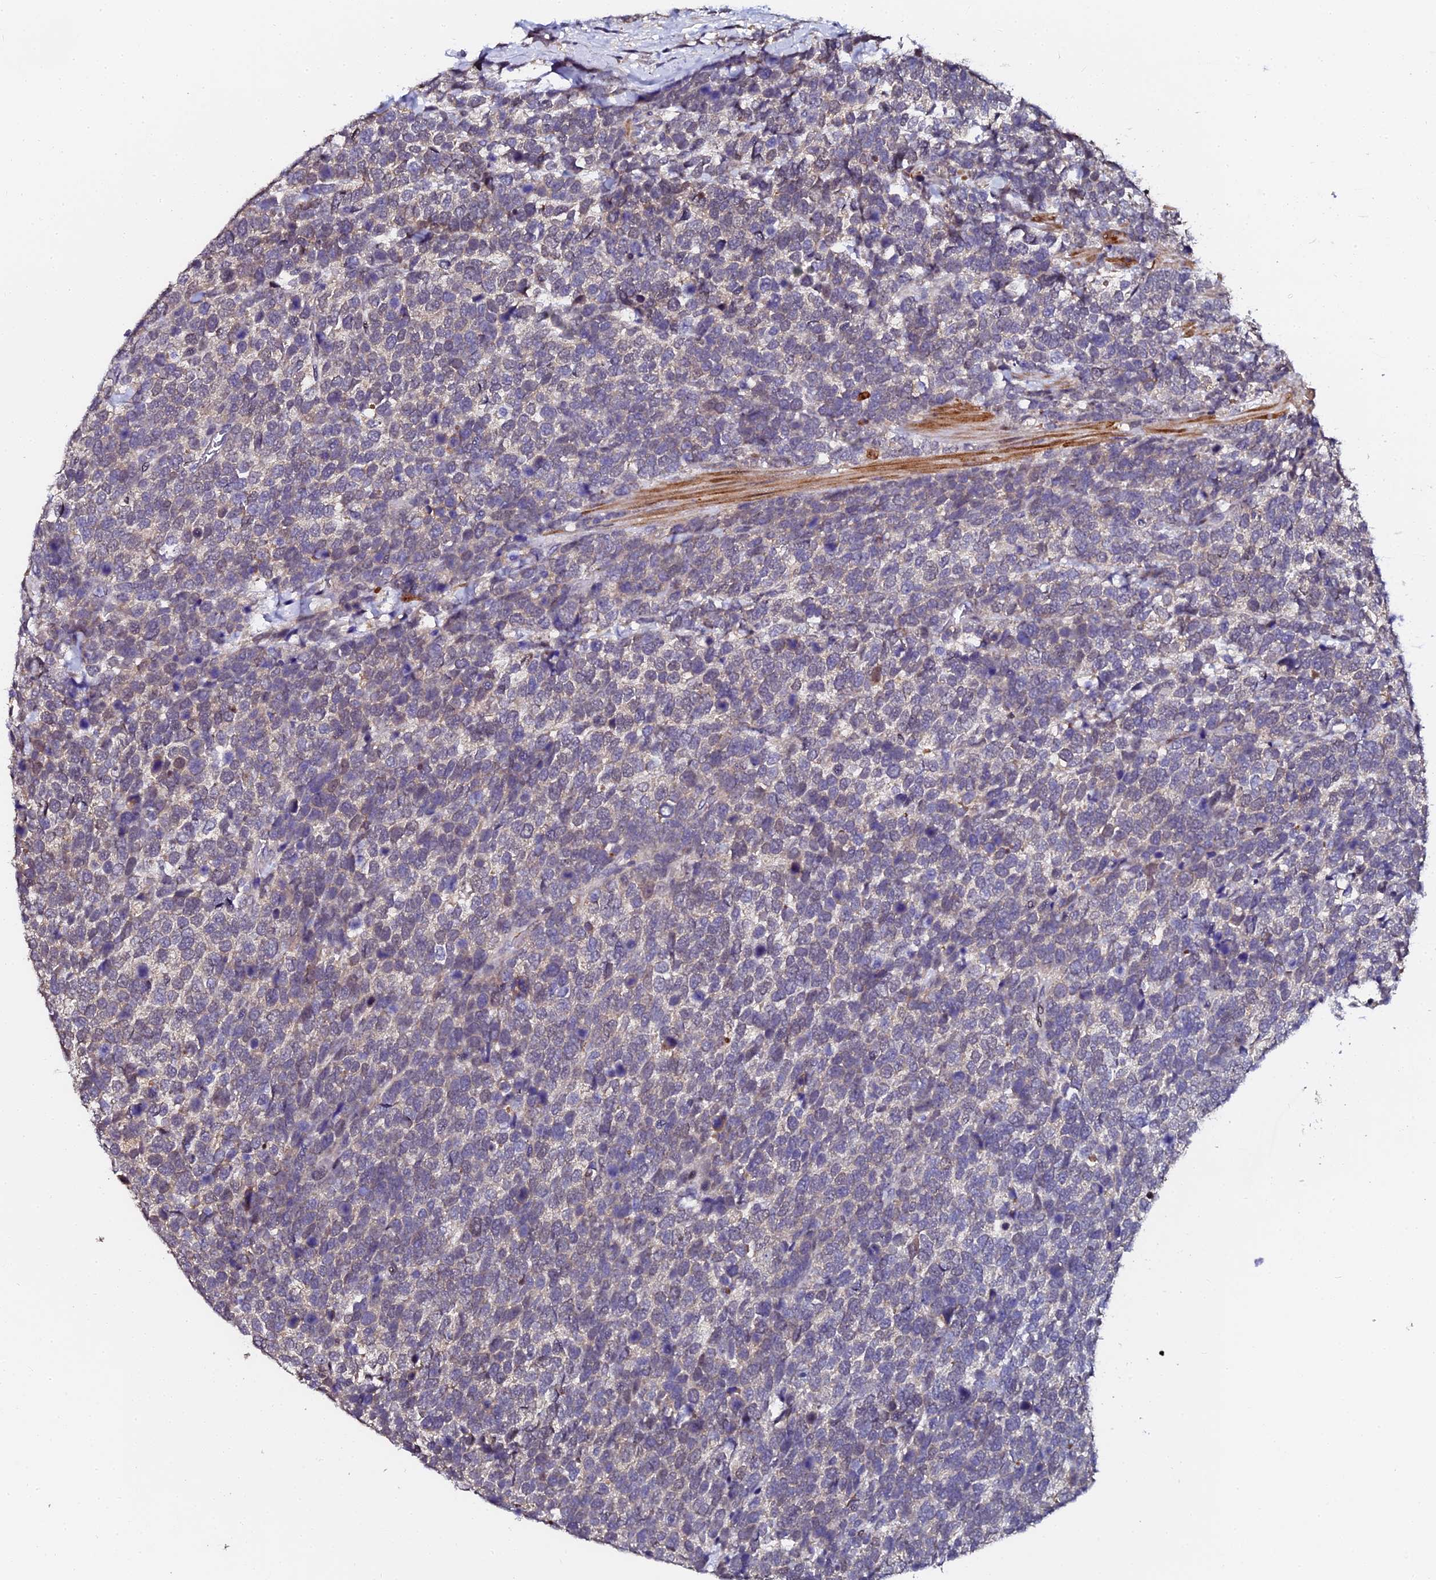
{"staining": {"intensity": "negative", "quantity": "none", "location": "none"}, "tissue": "urothelial cancer", "cell_type": "Tumor cells", "image_type": "cancer", "snomed": [{"axis": "morphology", "description": "Urothelial carcinoma, High grade"}, {"axis": "topography", "description": "Urinary bladder"}], "caption": "Tumor cells show no significant staining in urothelial carcinoma (high-grade).", "gene": "GPN3", "patient": {"sex": "female", "age": 82}}